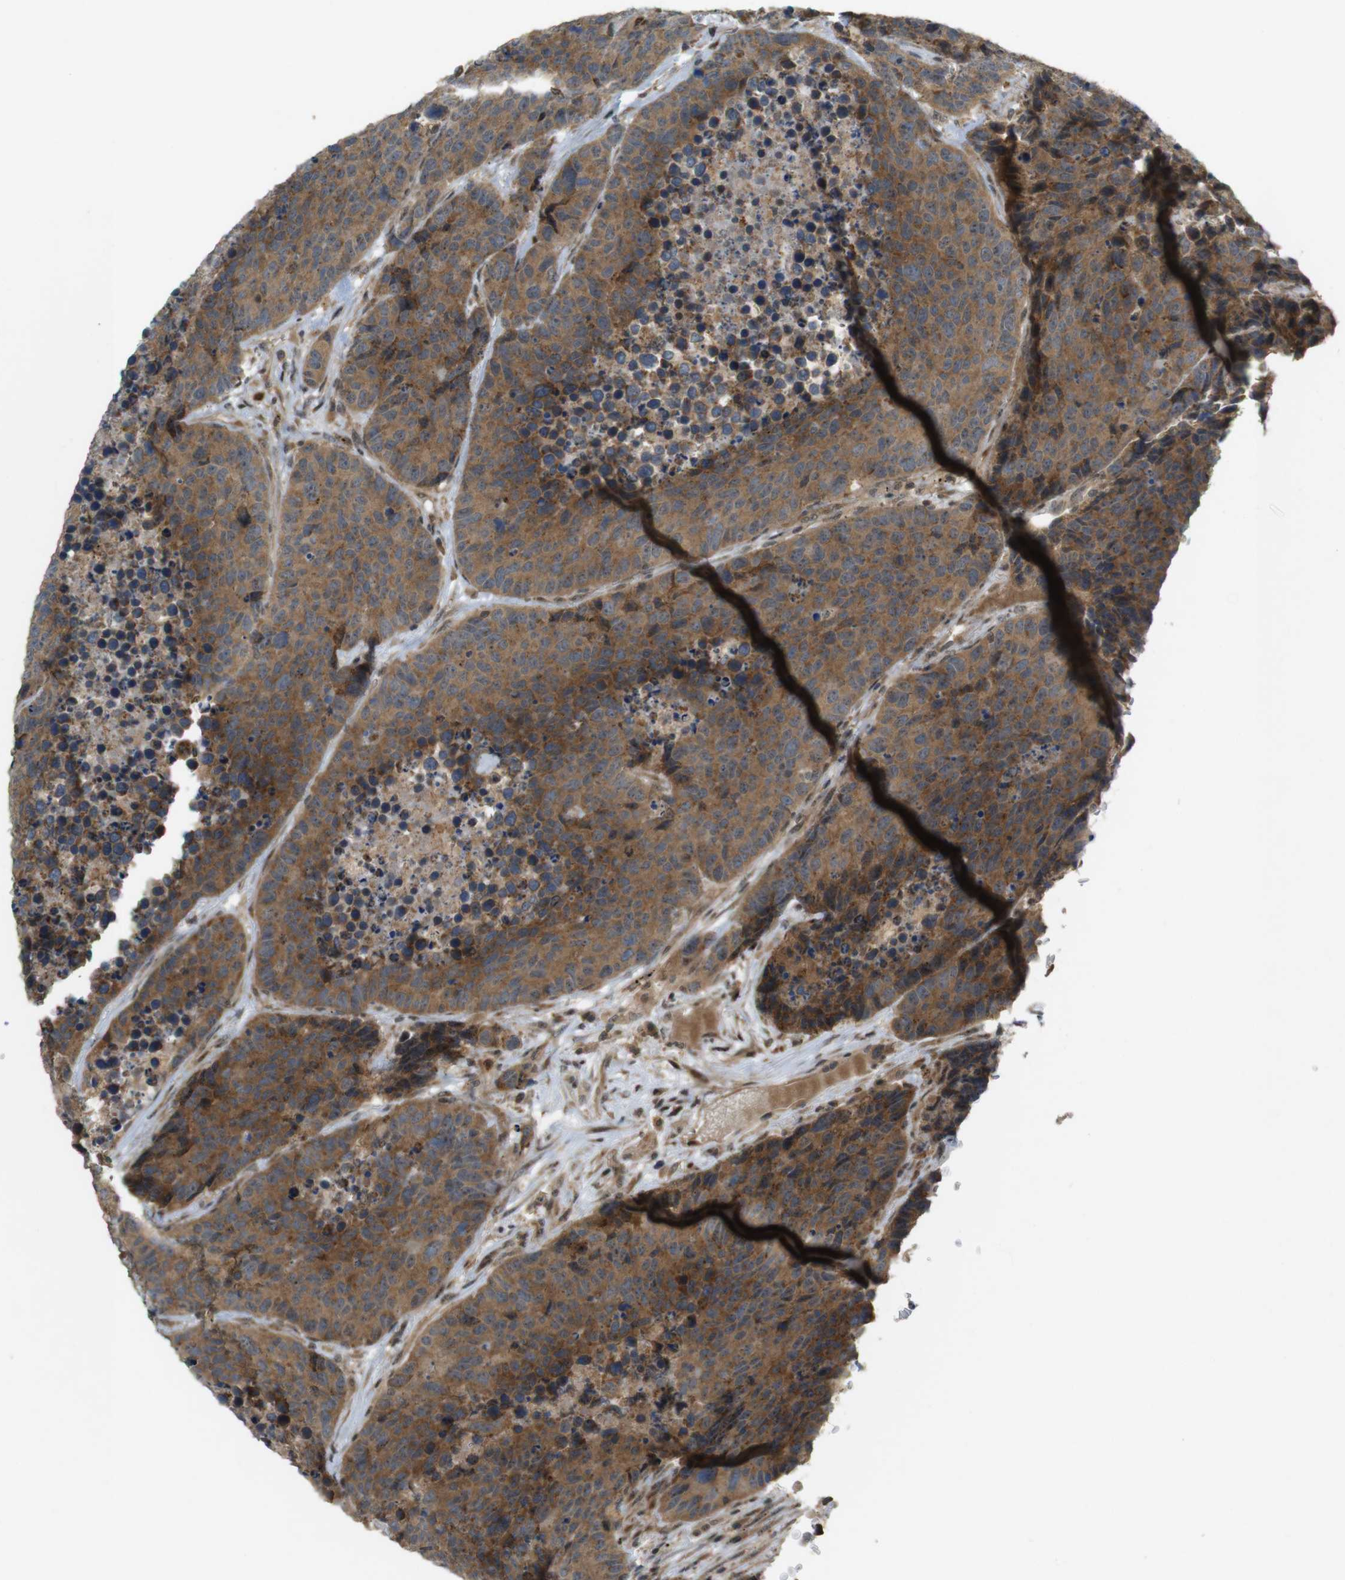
{"staining": {"intensity": "moderate", "quantity": ">75%", "location": "cytoplasmic/membranous"}, "tissue": "carcinoid", "cell_type": "Tumor cells", "image_type": "cancer", "snomed": [{"axis": "morphology", "description": "Carcinoid, malignant, NOS"}, {"axis": "topography", "description": "Lung"}], "caption": "This image reveals carcinoid (malignant) stained with immunohistochemistry (IHC) to label a protein in brown. The cytoplasmic/membranous of tumor cells show moderate positivity for the protein. Nuclei are counter-stained blue.", "gene": "TMX3", "patient": {"sex": "male", "age": 60}}